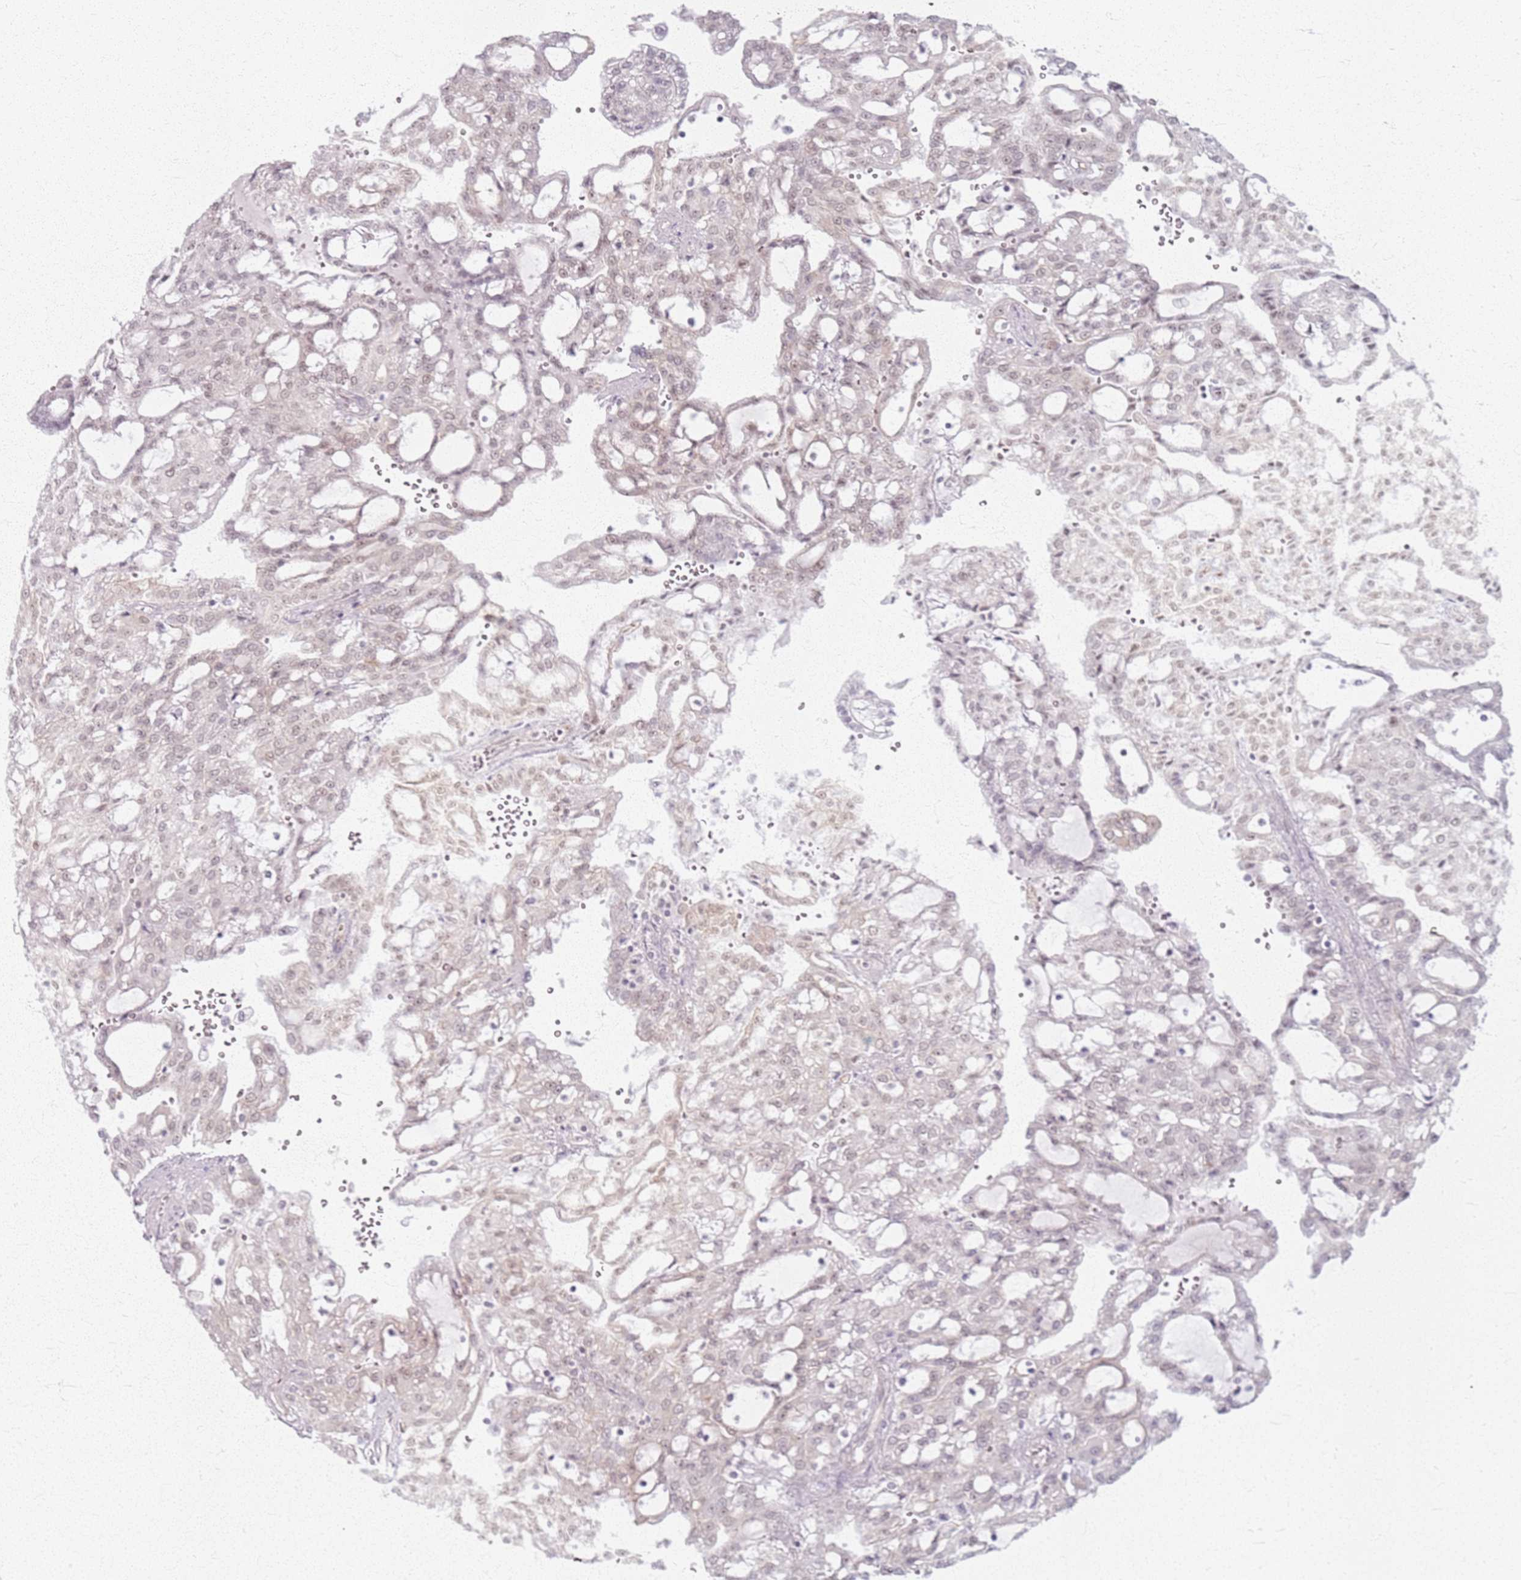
{"staining": {"intensity": "weak", "quantity": "<25%", "location": "nuclear"}, "tissue": "renal cancer", "cell_type": "Tumor cells", "image_type": "cancer", "snomed": [{"axis": "morphology", "description": "Adenocarcinoma, NOS"}, {"axis": "topography", "description": "Kidney"}], "caption": "The image reveals no staining of tumor cells in renal cancer (adenocarcinoma). (DAB (3,3'-diaminobenzidine) IHC, high magnification).", "gene": "KCNA5", "patient": {"sex": "male", "age": 63}}